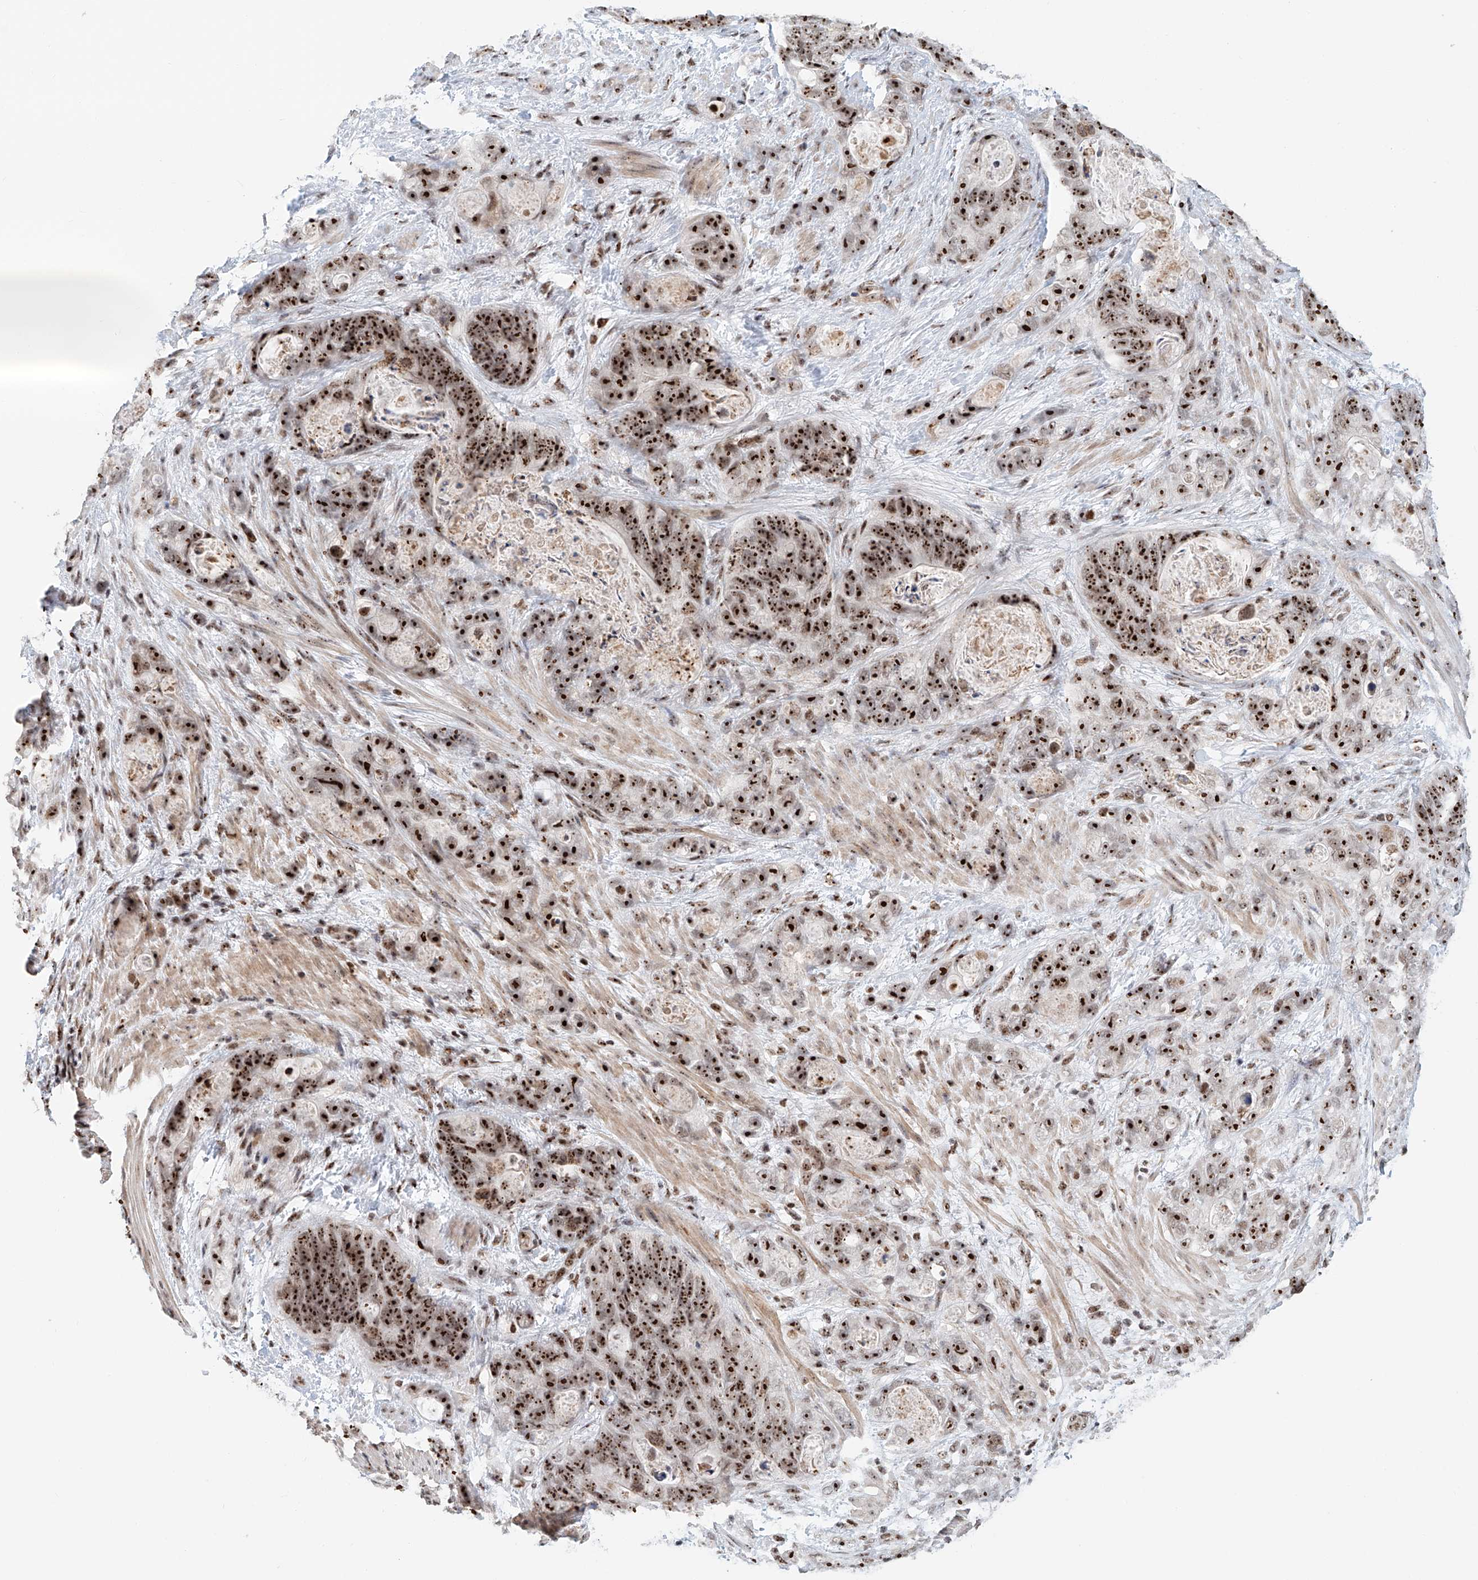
{"staining": {"intensity": "strong", "quantity": ">75%", "location": "nuclear"}, "tissue": "stomach cancer", "cell_type": "Tumor cells", "image_type": "cancer", "snomed": [{"axis": "morphology", "description": "Normal tissue, NOS"}, {"axis": "morphology", "description": "Adenocarcinoma, NOS"}, {"axis": "topography", "description": "Stomach"}], "caption": "High-power microscopy captured an immunohistochemistry (IHC) histopathology image of stomach cancer, revealing strong nuclear positivity in about >75% of tumor cells.", "gene": "PRUNE2", "patient": {"sex": "female", "age": 89}}